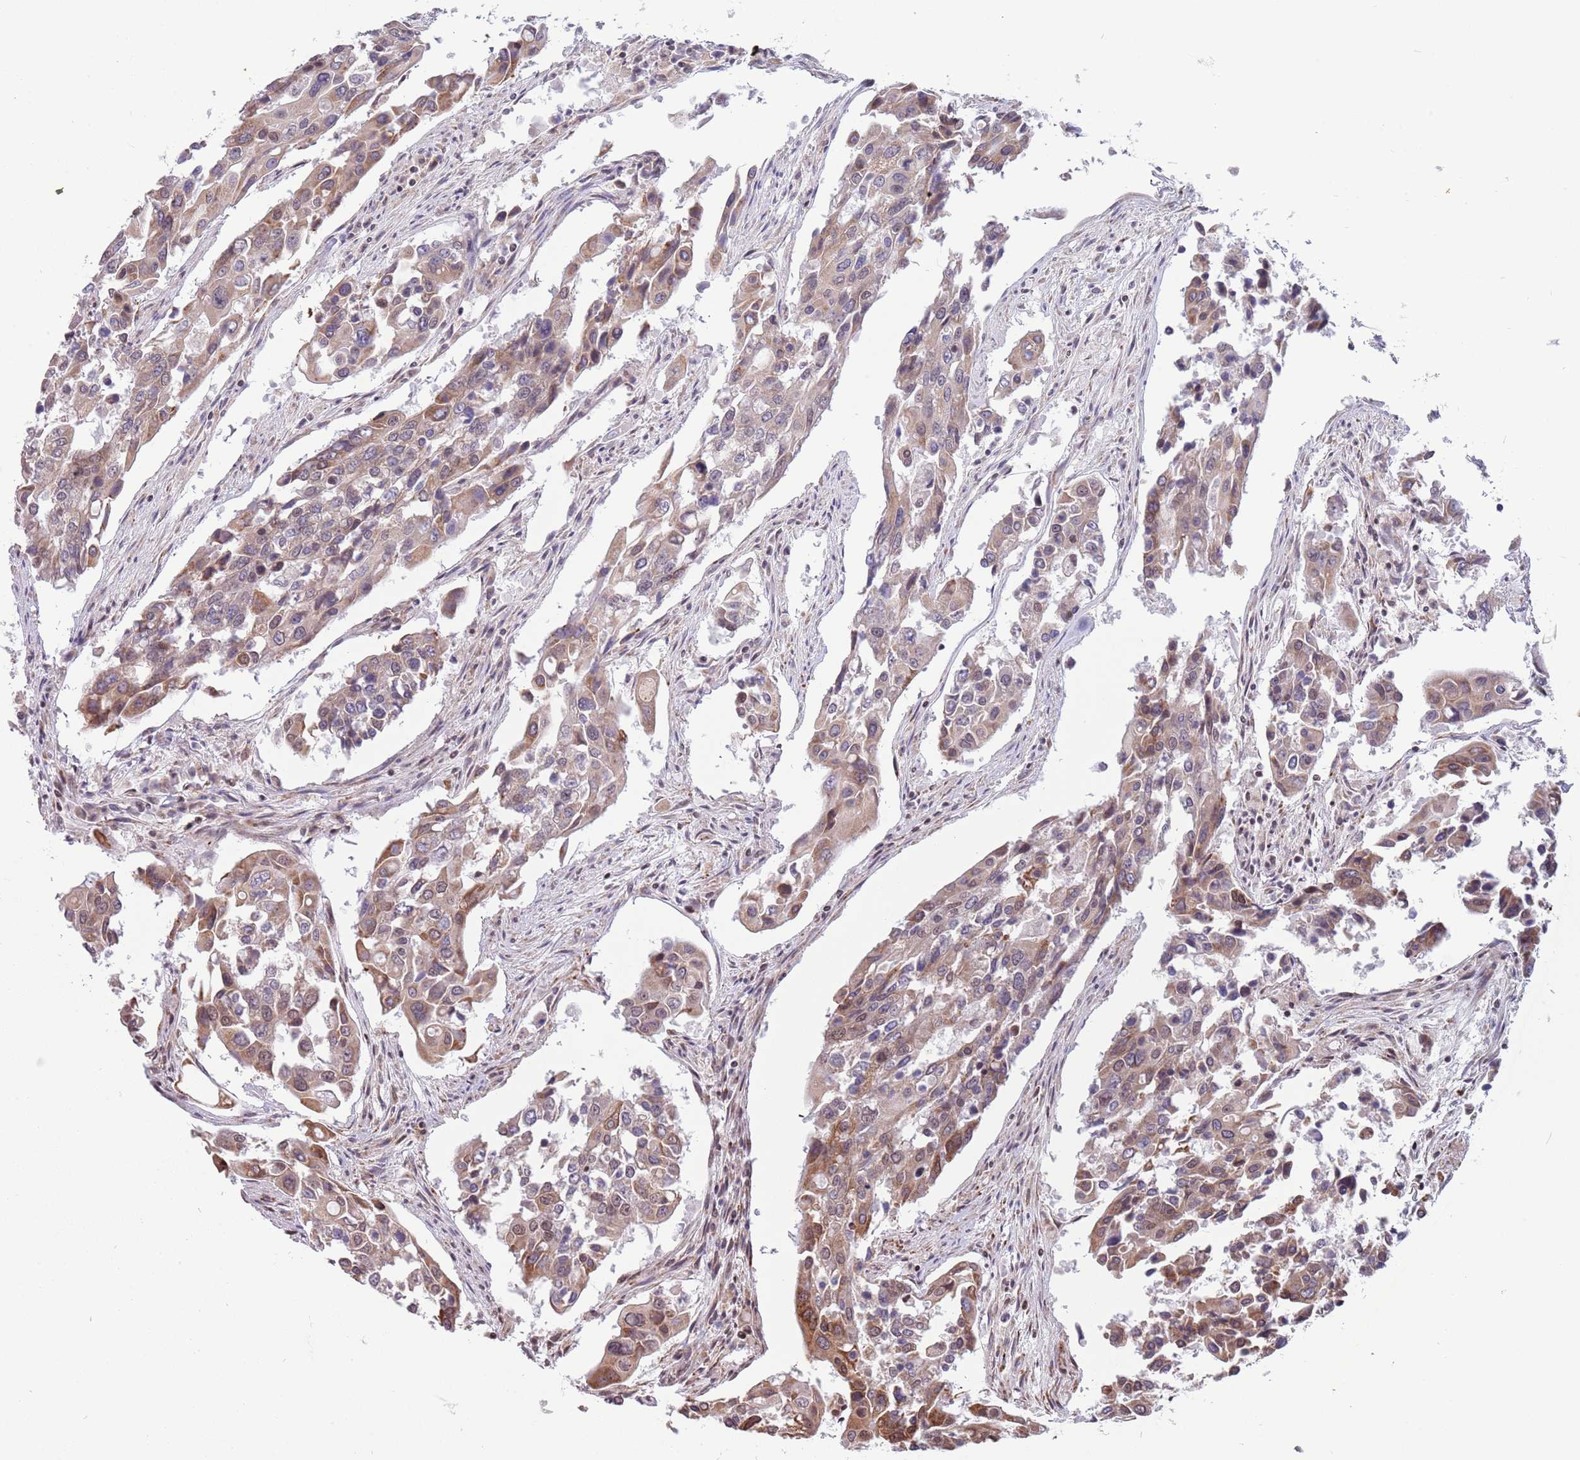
{"staining": {"intensity": "moderate", "quantity": ">75%", "location": "cytoplasmic/membranous,nuclear"}, "tissue": "colorectal cancer", "cell_type": "Tumor cells", "image_type": "cancer", "snomed": [{"axis": "morphology", "description": "Adenocarcinoma, NOS"}, {"axis": "topography", "description": "Colon"}], "caption": "Human adenocarcinoma (colorectal) stained with a protein marker reveals moderate staining in tumor cells.", "gene": "BARD1", "patient": {"sex": "male", "age": 77}}